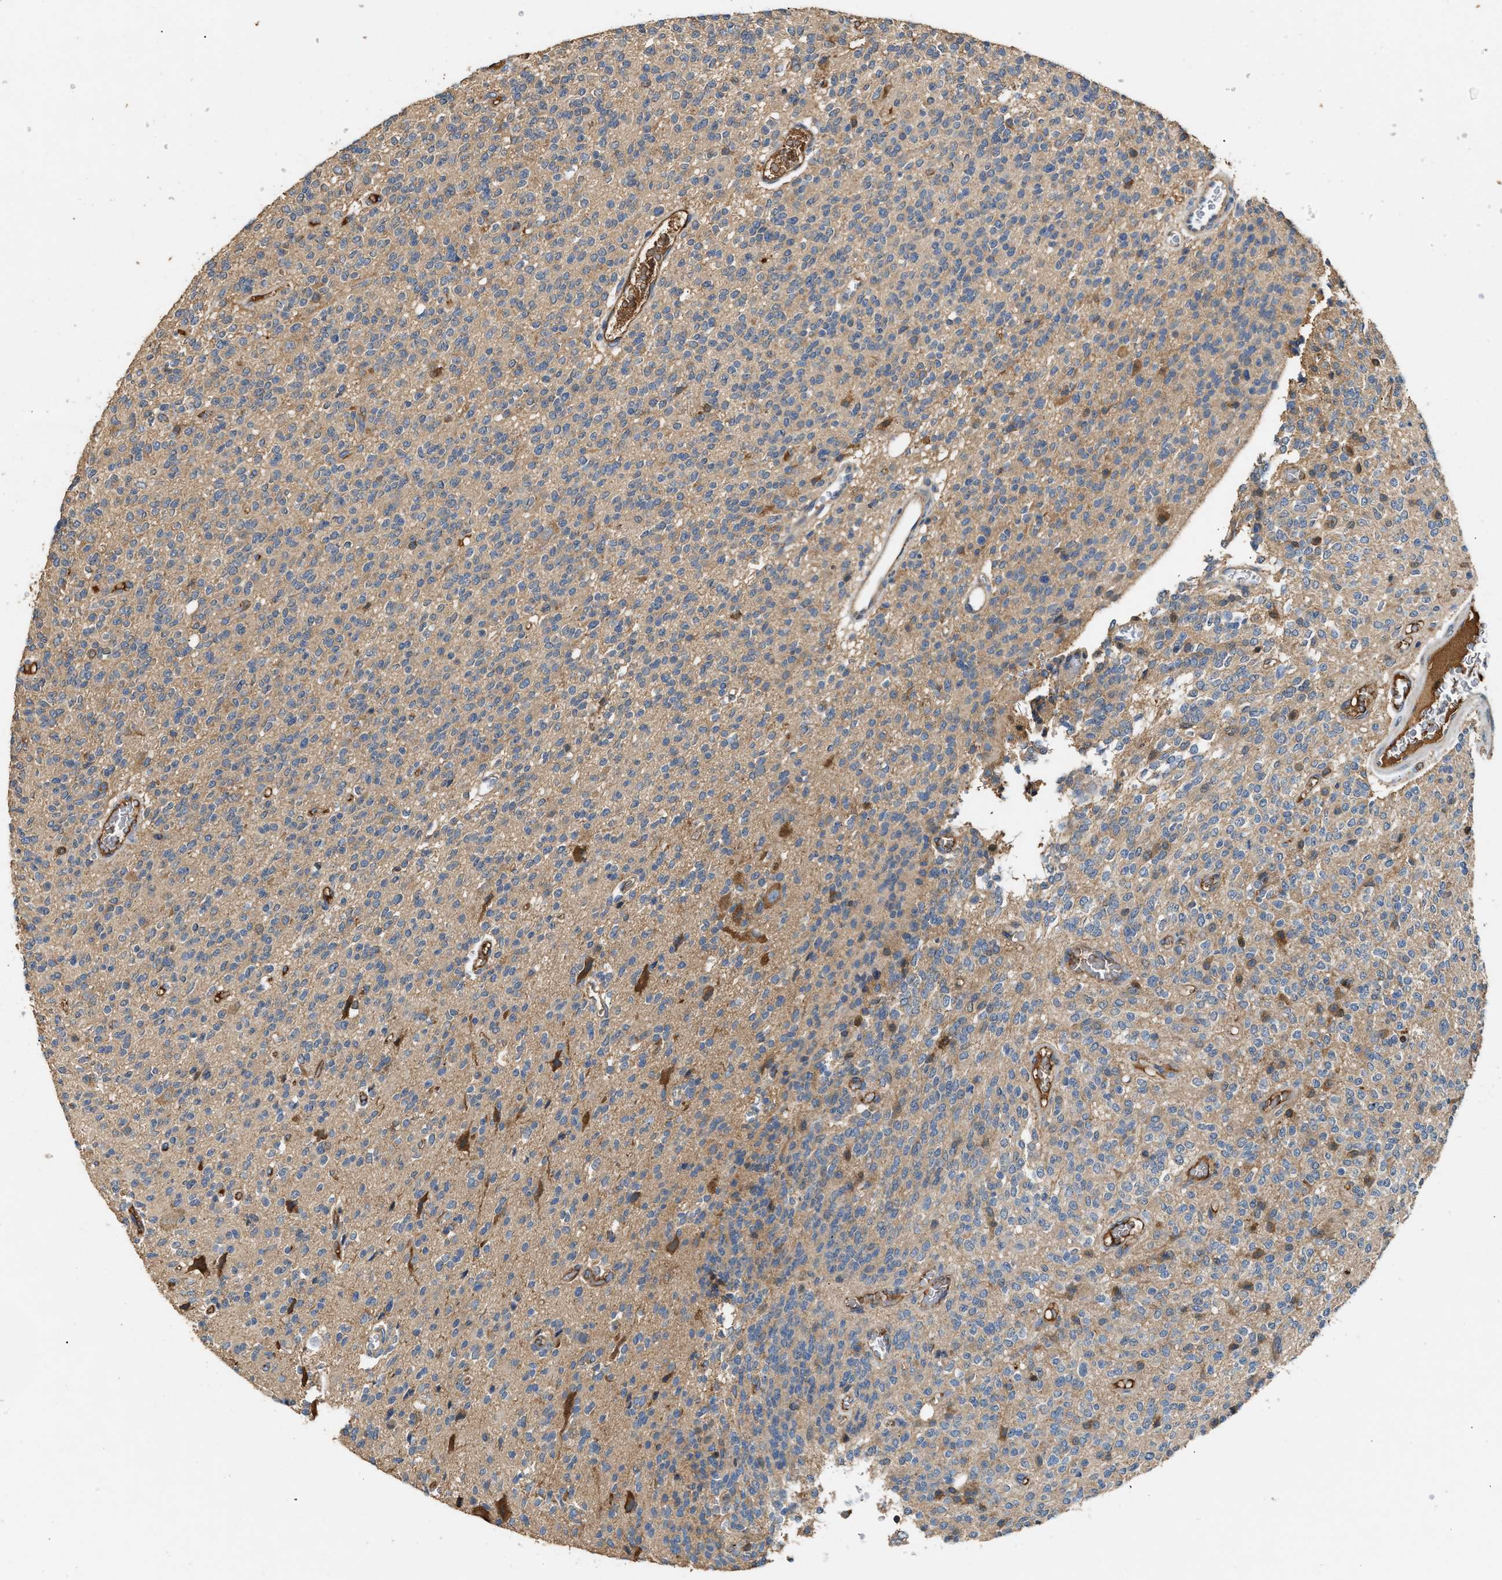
{"staining": {"intensity": "weak", "quantity": ">75%", "location": "cytoplasmic/membranous"}, "tissue": "glioma", "cell_type": "Tumor cells", "image_type": "cancer", "snomed": [{"axis": "morphology", "description": "Glioma, malignant, High grade"}, {"axis": "topography", "description": "Brain"}], "caption": "Protein analysis of malignant glioma (high-grade) tissue shows weak cytoplasmic/membranous staining in approximately >75% of tumor cells.", "gene": "TMEM268", "patient": {"sex": "male", "age": 34}}